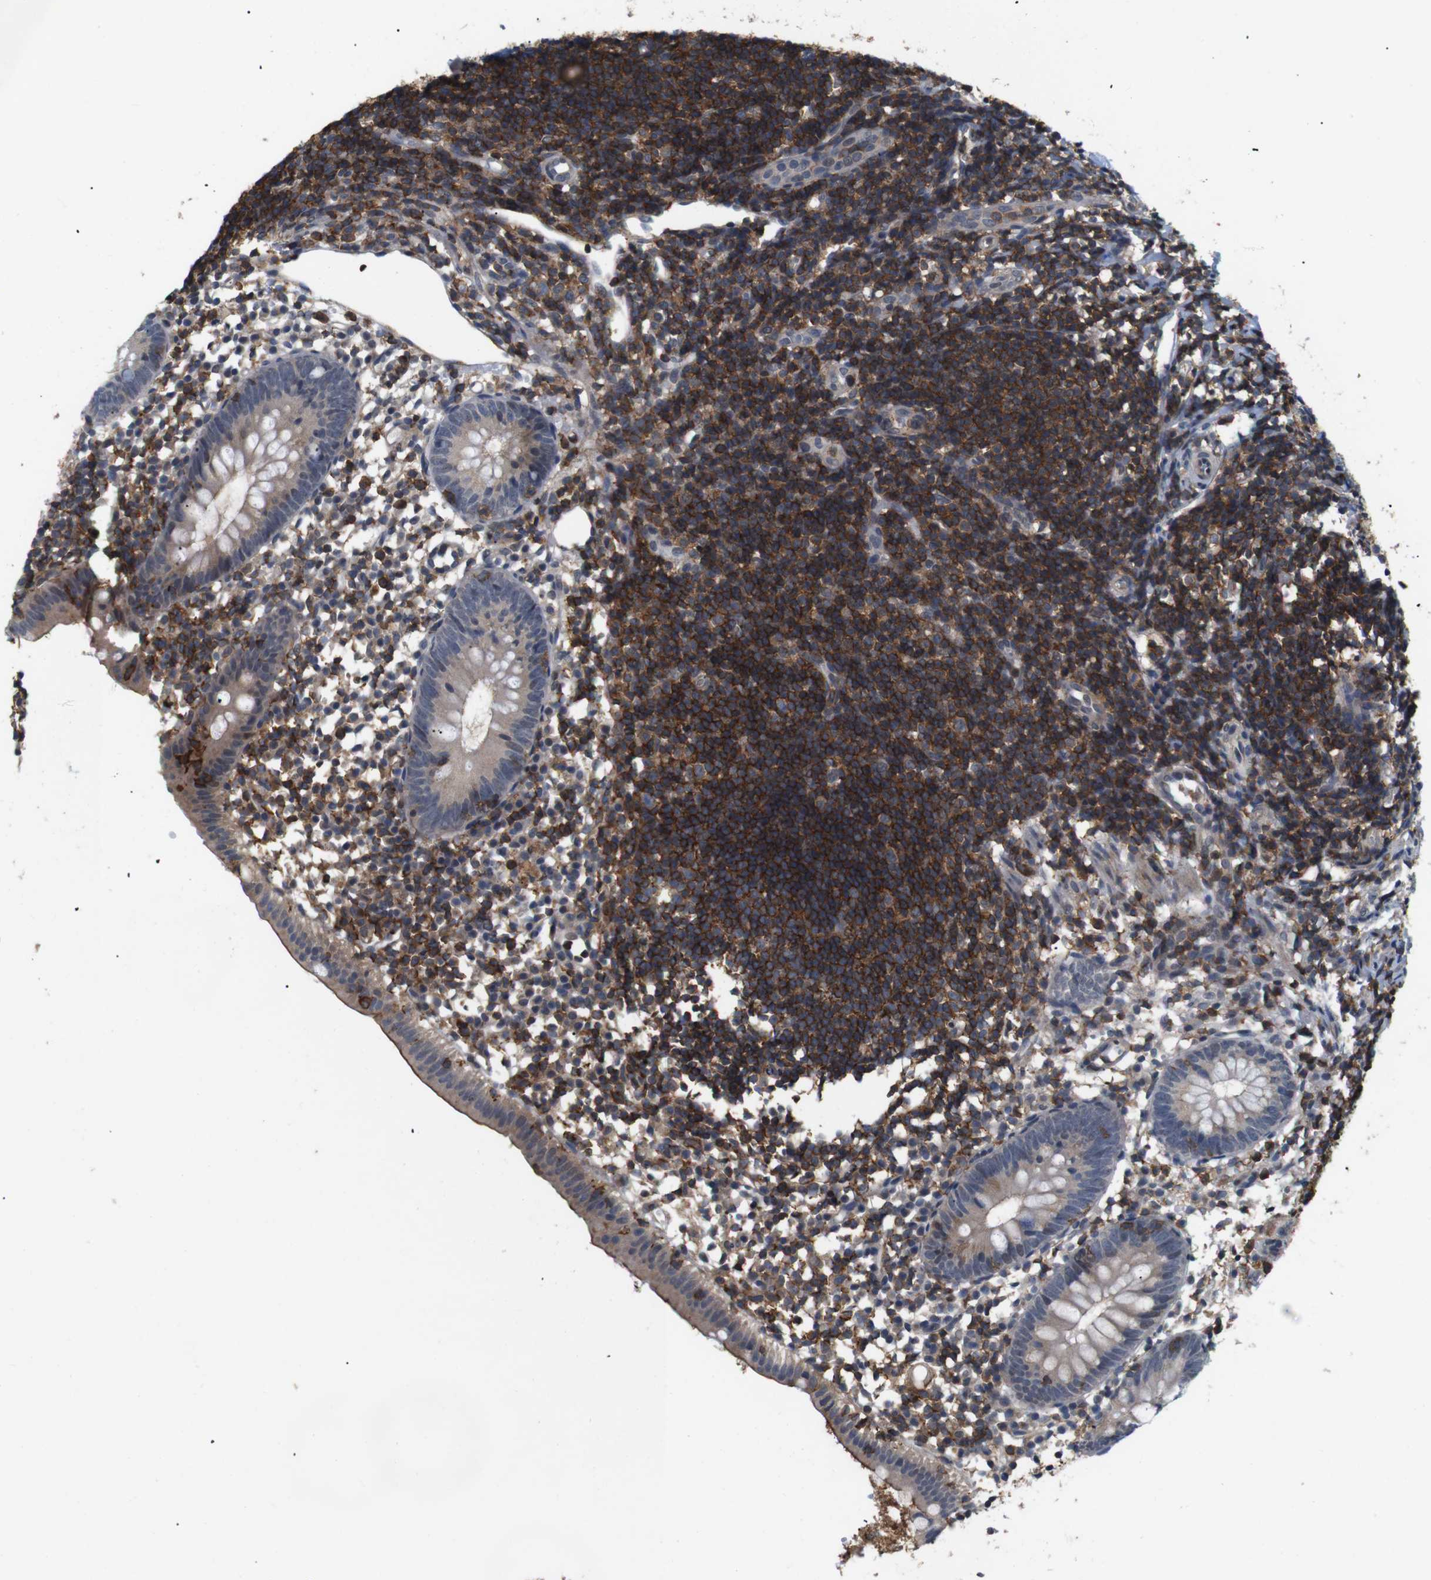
{"staining": {"intensity": "weak", "quantity": "<25%", "location": "cytoplasmic/membranous"}, "tissue": "appendix", "cell_type": "Glandular cells", "image_type": "normal", "snomed": [{"axis": "morphology", "description": "Normal tissue, NOS"}, {"axis": "topography", "description": "Appendix"}], "caption": "This is a histopathology image of immunohistochemistry staining of benign appendix, which shows no staining in glandular cells. (Immunohistochemistry (ihc), brightfield microscopy, high magnification).", "gene": "BRWD3", "patient": {"sex": "female", "age": 20}}